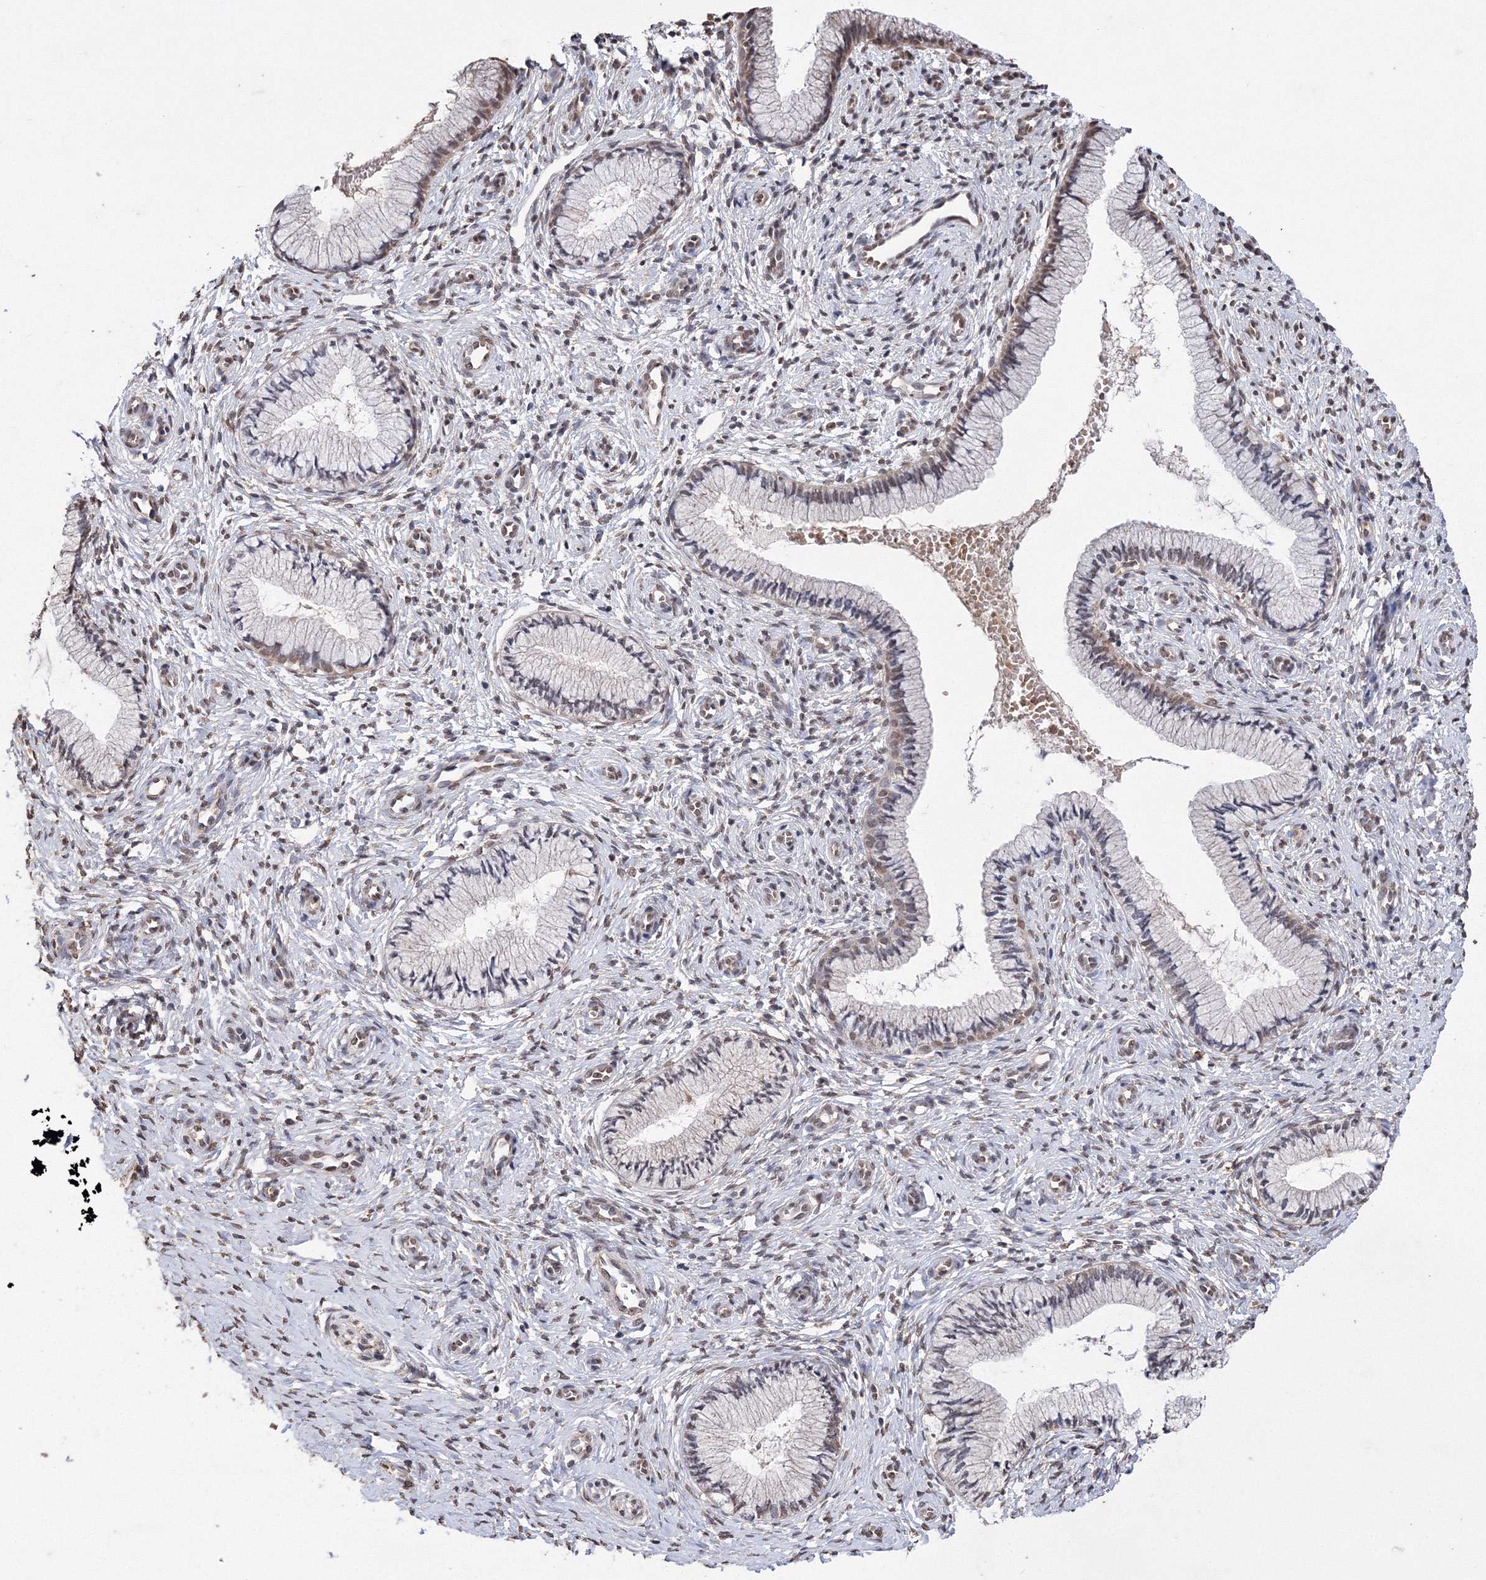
{"staining": {"intensity": "moderate", "quantity": "25%-75%", "location": "nuclear"}, "tissue": "cervix", "cell_type": "Glandular cells", "image_type": "normal", "snomed": [{"axis": "morphology", "description": "Normal tissue, NOS"}, {"axis": "topography", "description": "Cervix"}], "caption": "Immunohistochemistry of normal cervix displays medium levels of moderate nuclear staining in approximately 25%-75% of glandular cells. The protein of interest is shown in brown color, while the nuclei are stained blue.", "gene": "GPN1", "patient": {"sex": "female", "age": 27}}